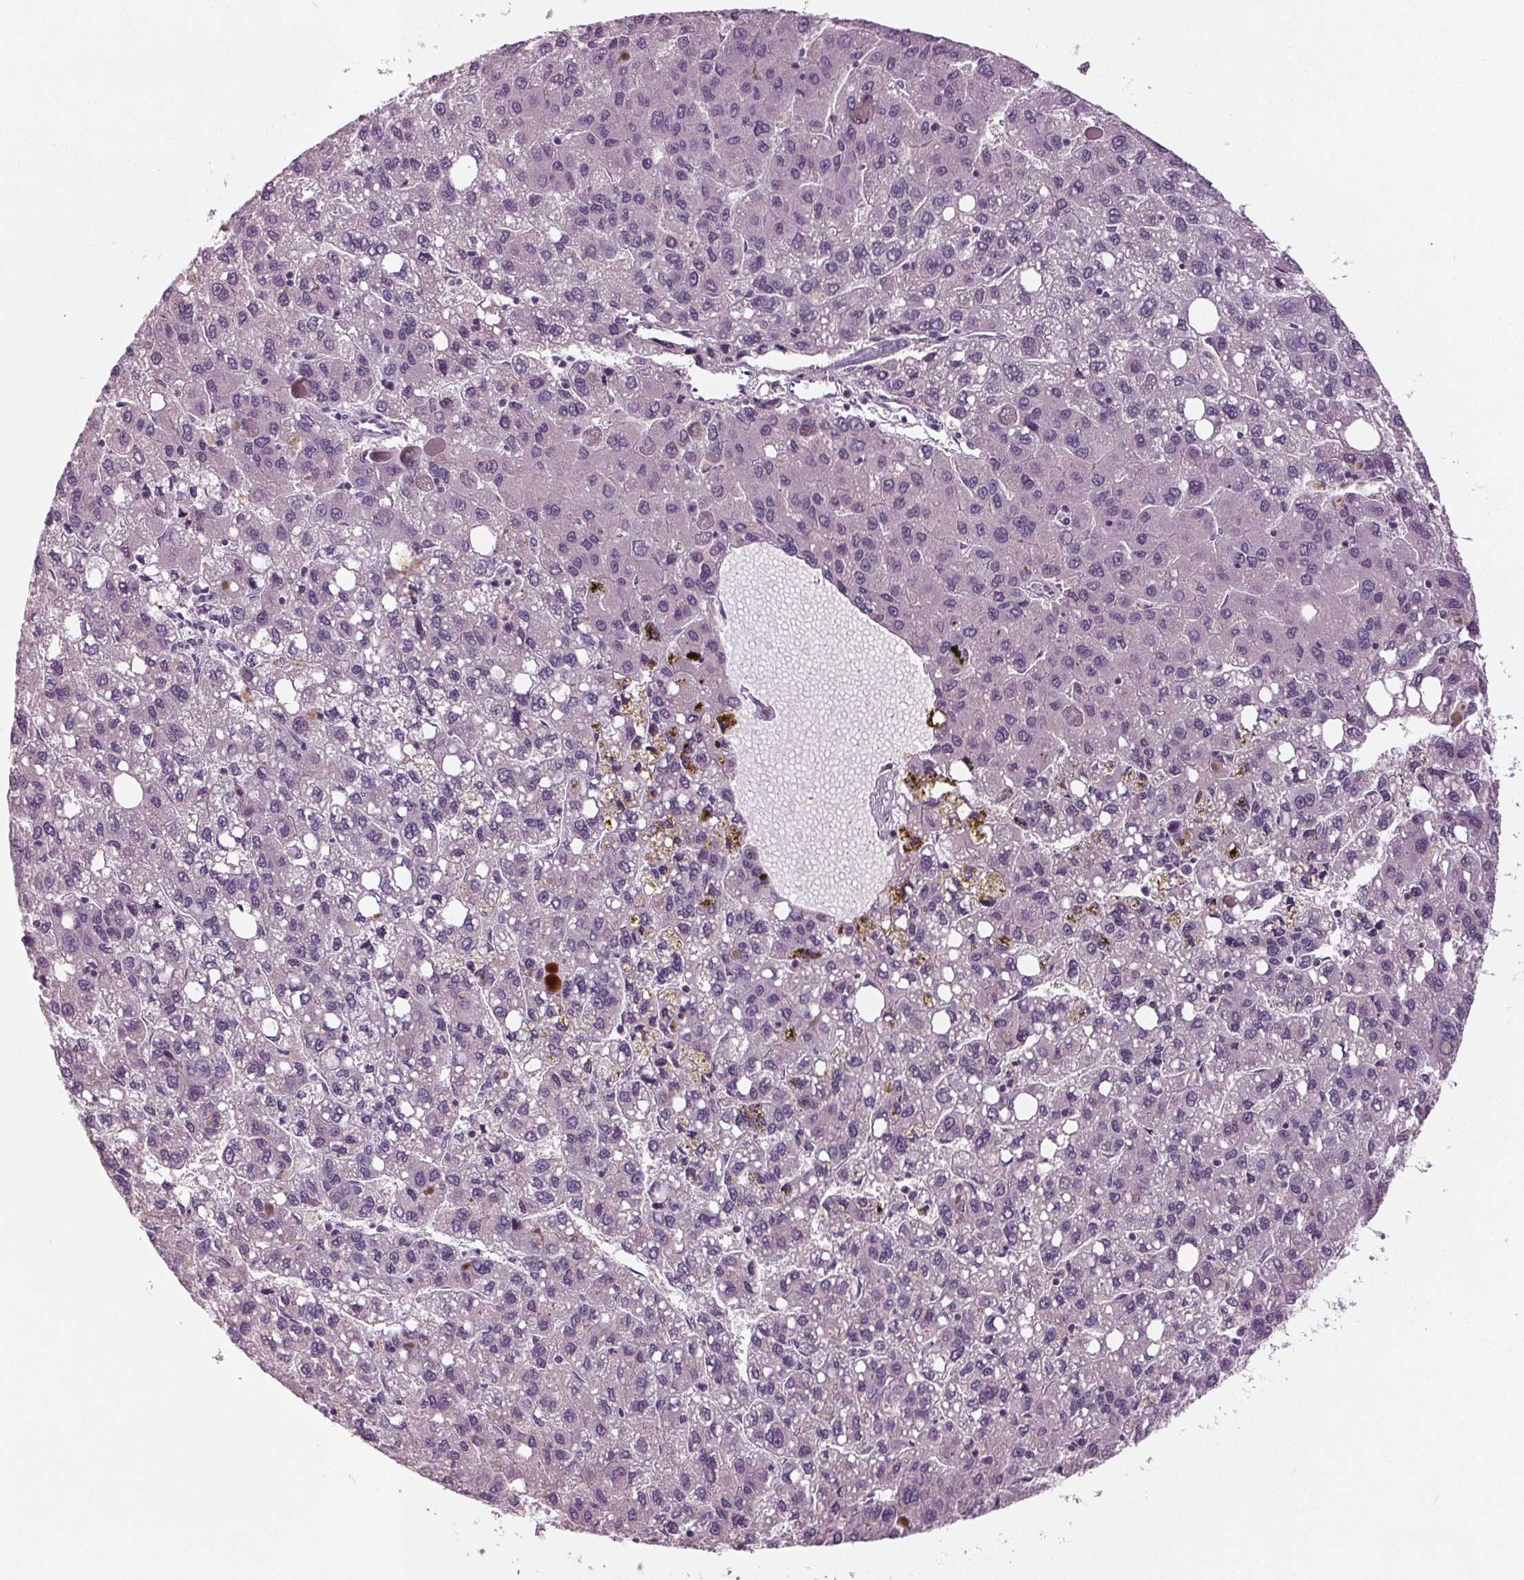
{"staining": {"intensity": "negative", "quantity": "none", "location": "none"}, "tissue": "liver cancer", "cell_type": "Tumor cells", "image_type": "cancer", "snomed": [{"axis": "morphology", "description": "Carcinoma, Hepatocellular, NOS"}, {"axis": "topography", "description": "Liver"}], "caption": "Immunohistochemistry (IHC) micrograph of liver hepatocellular carcinoma stained for a protein (brown), which shows no staining in tumor cells. (Brightfield microscopy of DAB (3,3'-diaminobenzidine) immunohistochemistry at high magnification).", "gene": "BHLHE22", "patient": {"sex": "female", "age": 82}}